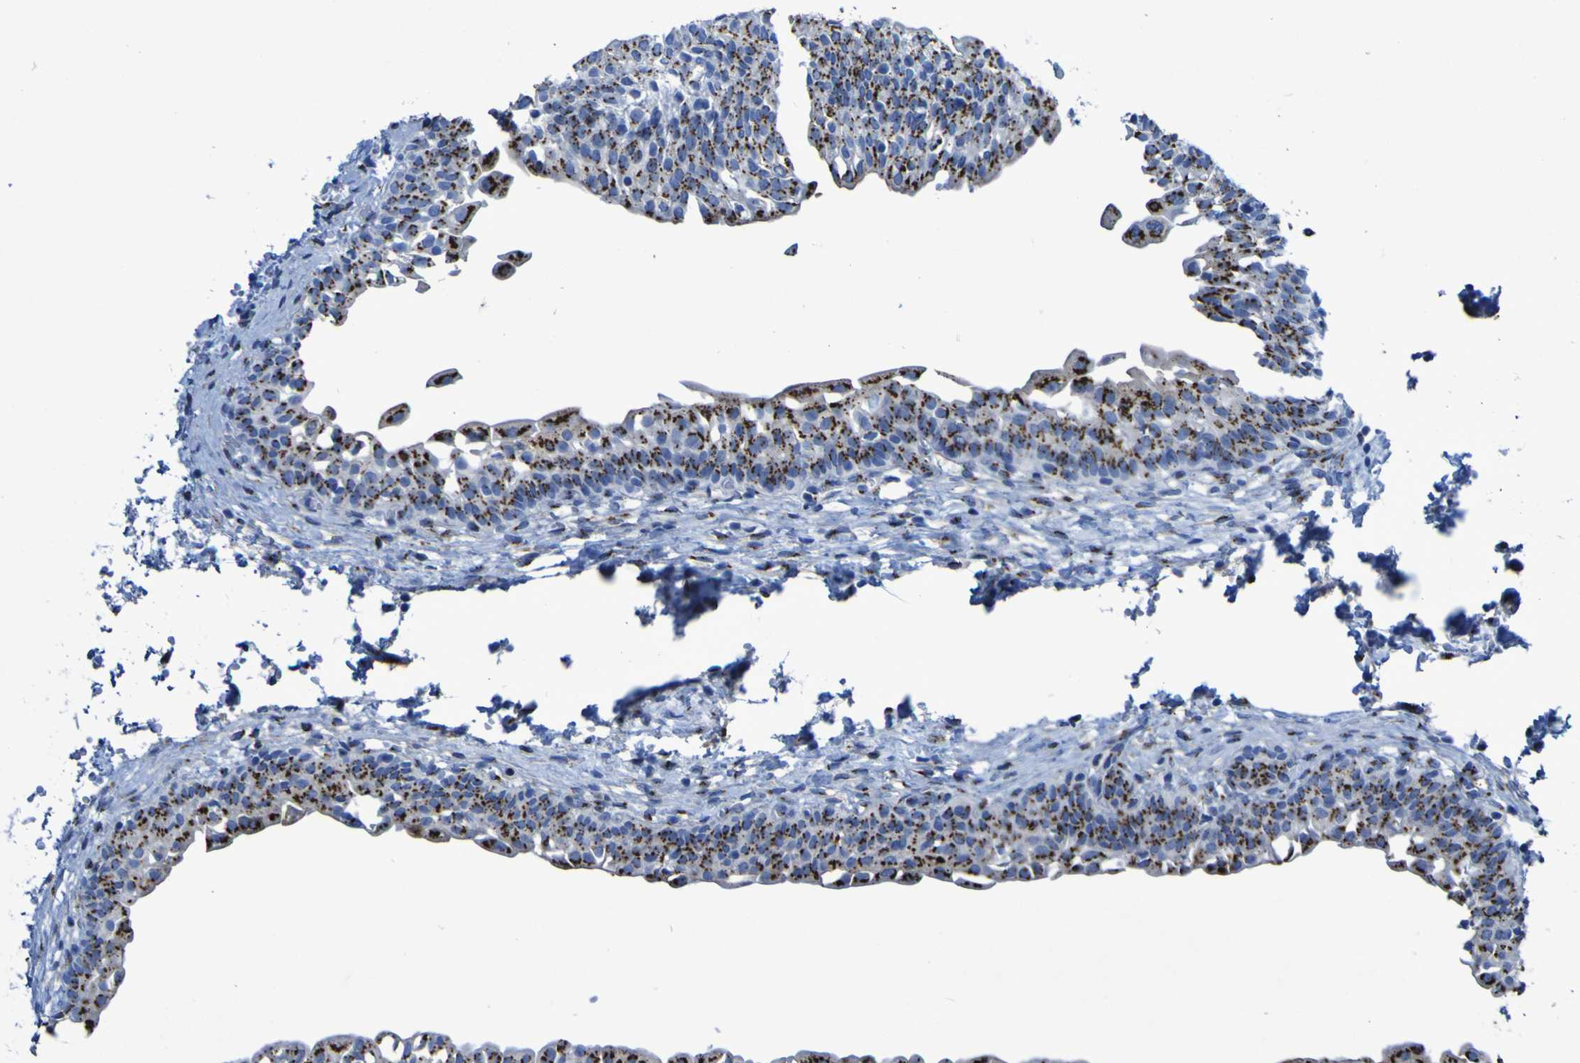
{"staining": {"intensity": "strong", "quantity": ">75%", "location": "cytoplasmic/membranous"}, "tissue": "urinary bladder", "cell_type": "Urothelial cells", "image_type": "normal", "snomed": [{"axis": "morphology", "description": "Normal tissue, NOS"}, {"axis": "topography", "description": "Urinary bladder"}], "caption": "Protein expression by immunohistochemistry (IHC) displays strong cytoplasmic/membranous staining in approximately >75% of urothelial cells in normal urinary bladder.", "gene": "GOLM1", "patient": {"sex": "male", "age": 55}}